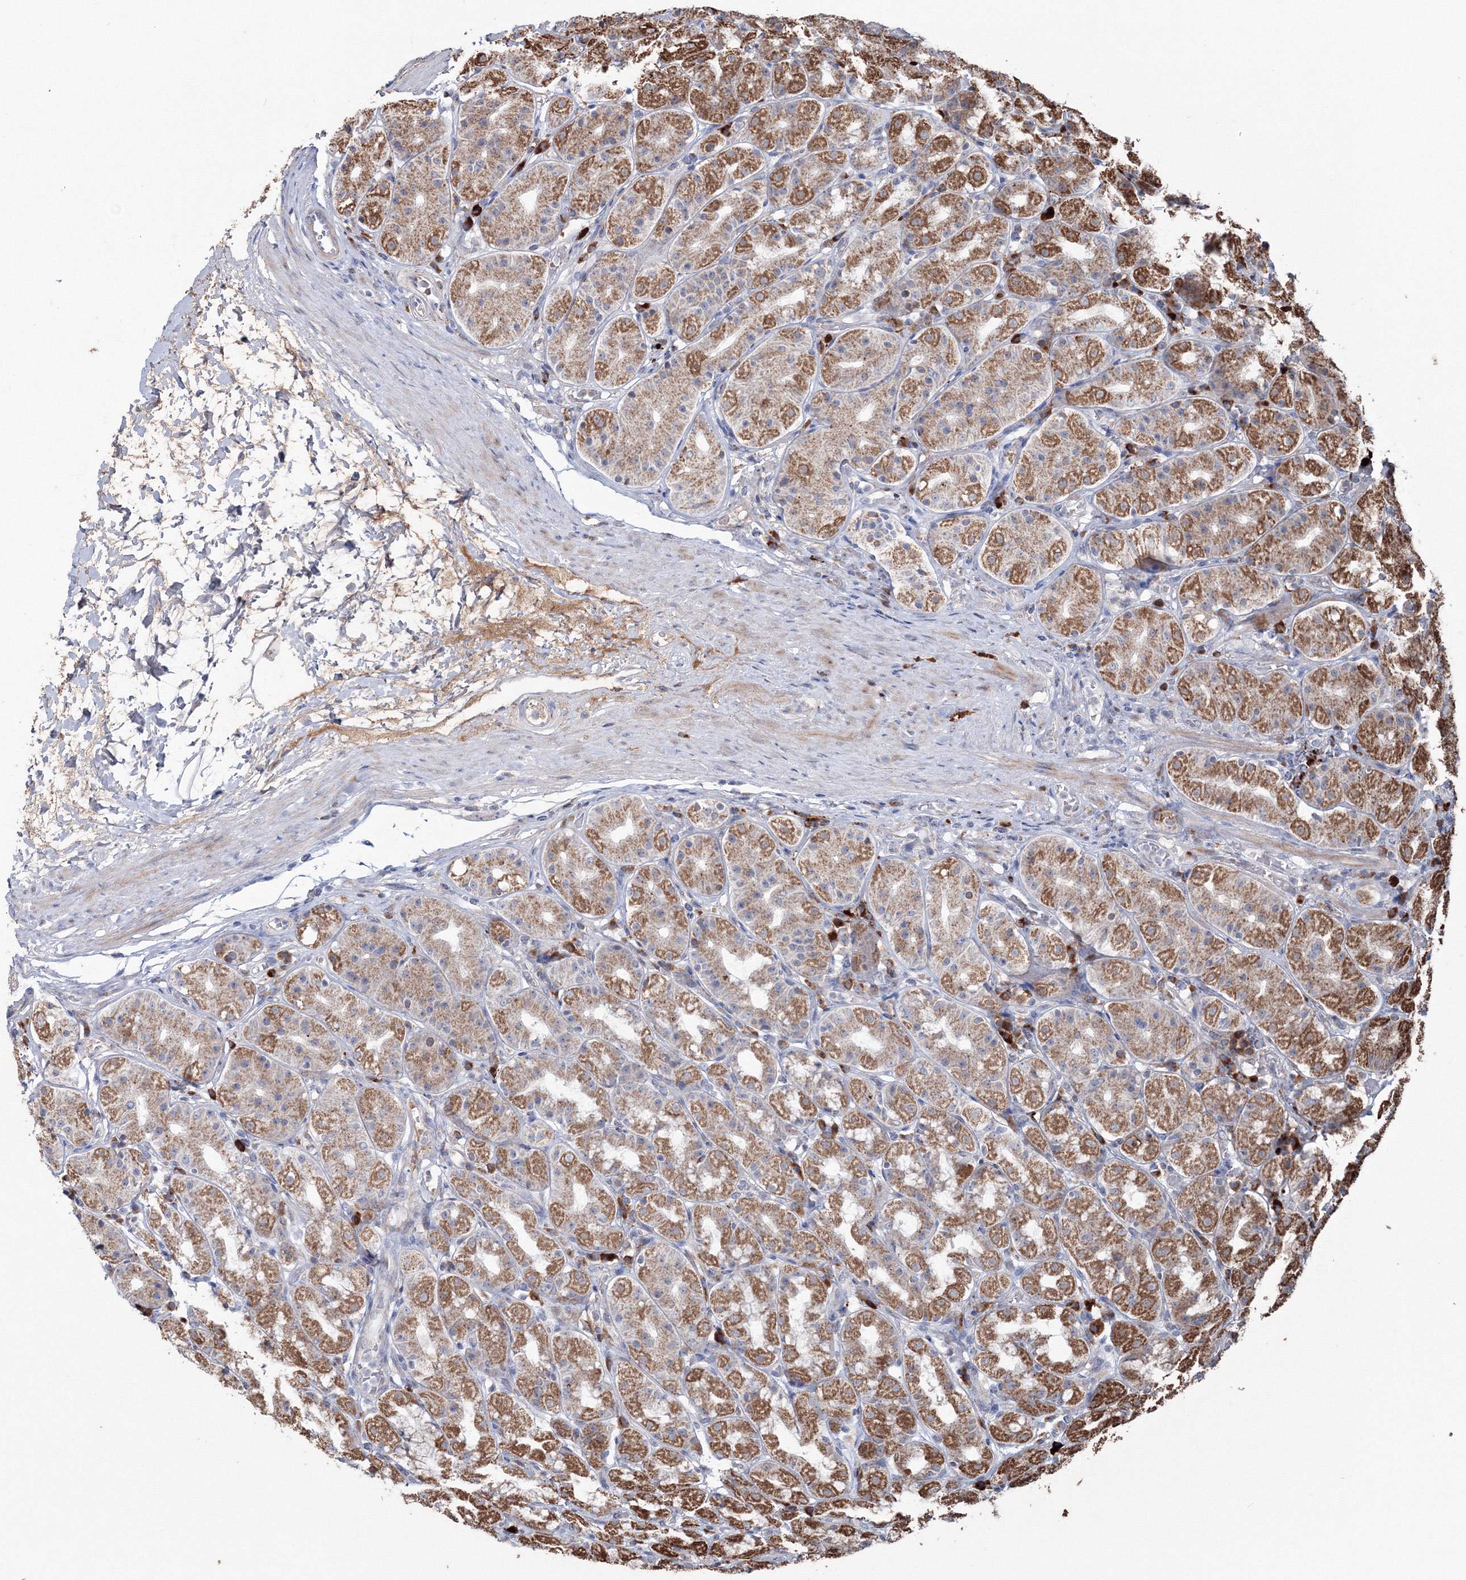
{"staining": {"intensity": "moderate", "quantity": ">75%", "location": "cytoplasmic/membranous"}, "tissue": "stomach", "cell_type": "Glandular cells", "image_type": "normal", "snomed": [{"axis": "morphology", "description": "Normal tissue, NOS"}, {"axis": "topography", "description": "Stomach, lower"}], "caption": "Protein expression analysis of normal human stomach reveals moderate cytoplasmic/membranous positivity in approximately >75% of glandular cells. (IHC, brightfield microscopy, high magnification).", "gene": "PEX13", "patient": {"sex": "female", "age": 56}}